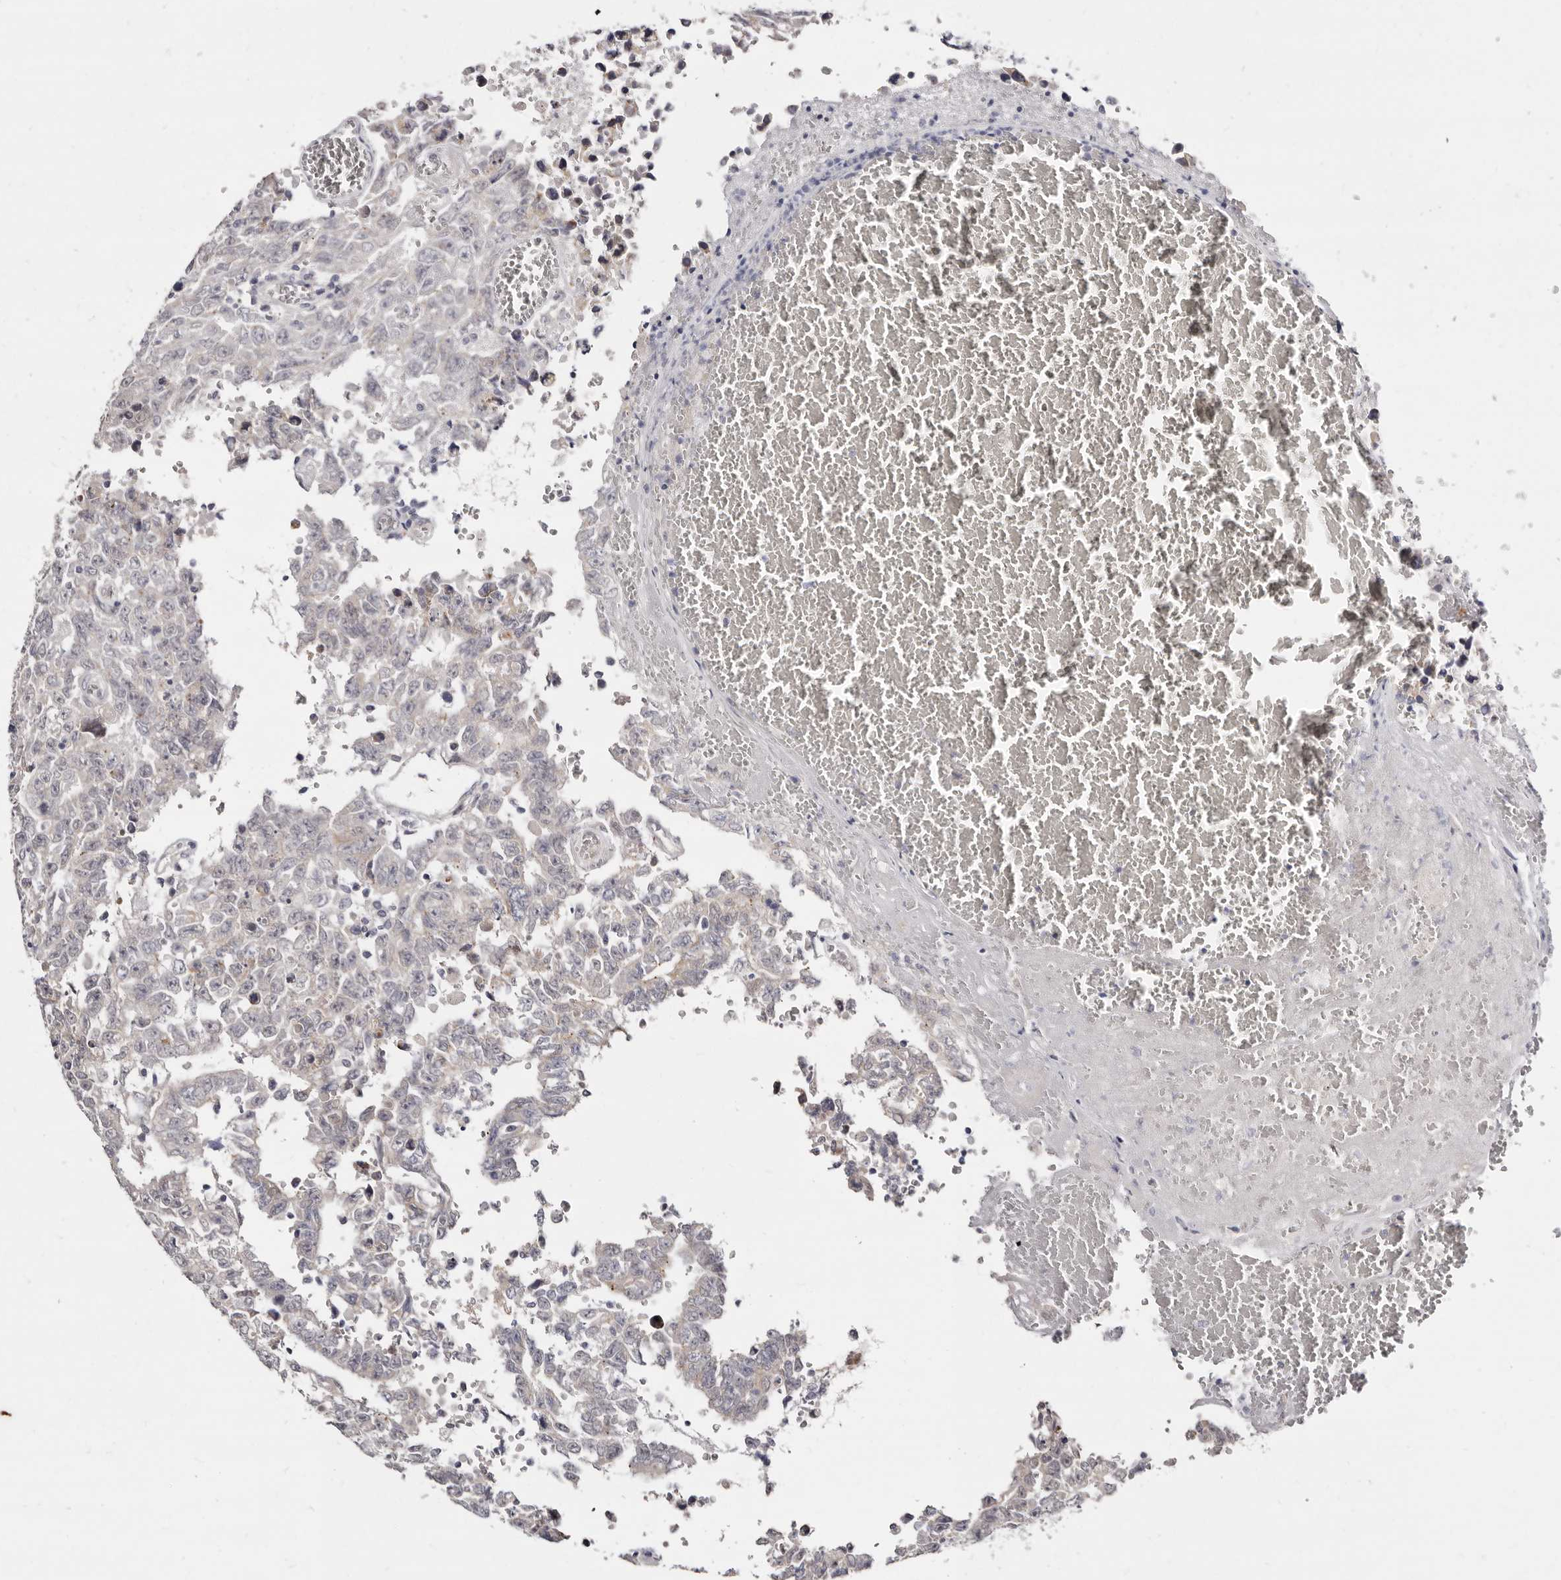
{"staining": {"intensity": "negative", "quantity": "none", "location": "none"}, "tissue": "testis cancer", "cell_type": "Tumor cells", "image_type": "cancer", "snomed": [{"axis": "morphology", "description": "Carcinoma, Embryonal, NOS"}, {"axis": "topography", "description": "Testis"}], "caption": "DAB (3,3'-diaminobenzidine) immunohistochemical staining of embryonal carcinoma (testis) shows no significant positivity in tumor cells.", "gene": "KLHL4", "patient": {"sex": "male", "age": 26}}